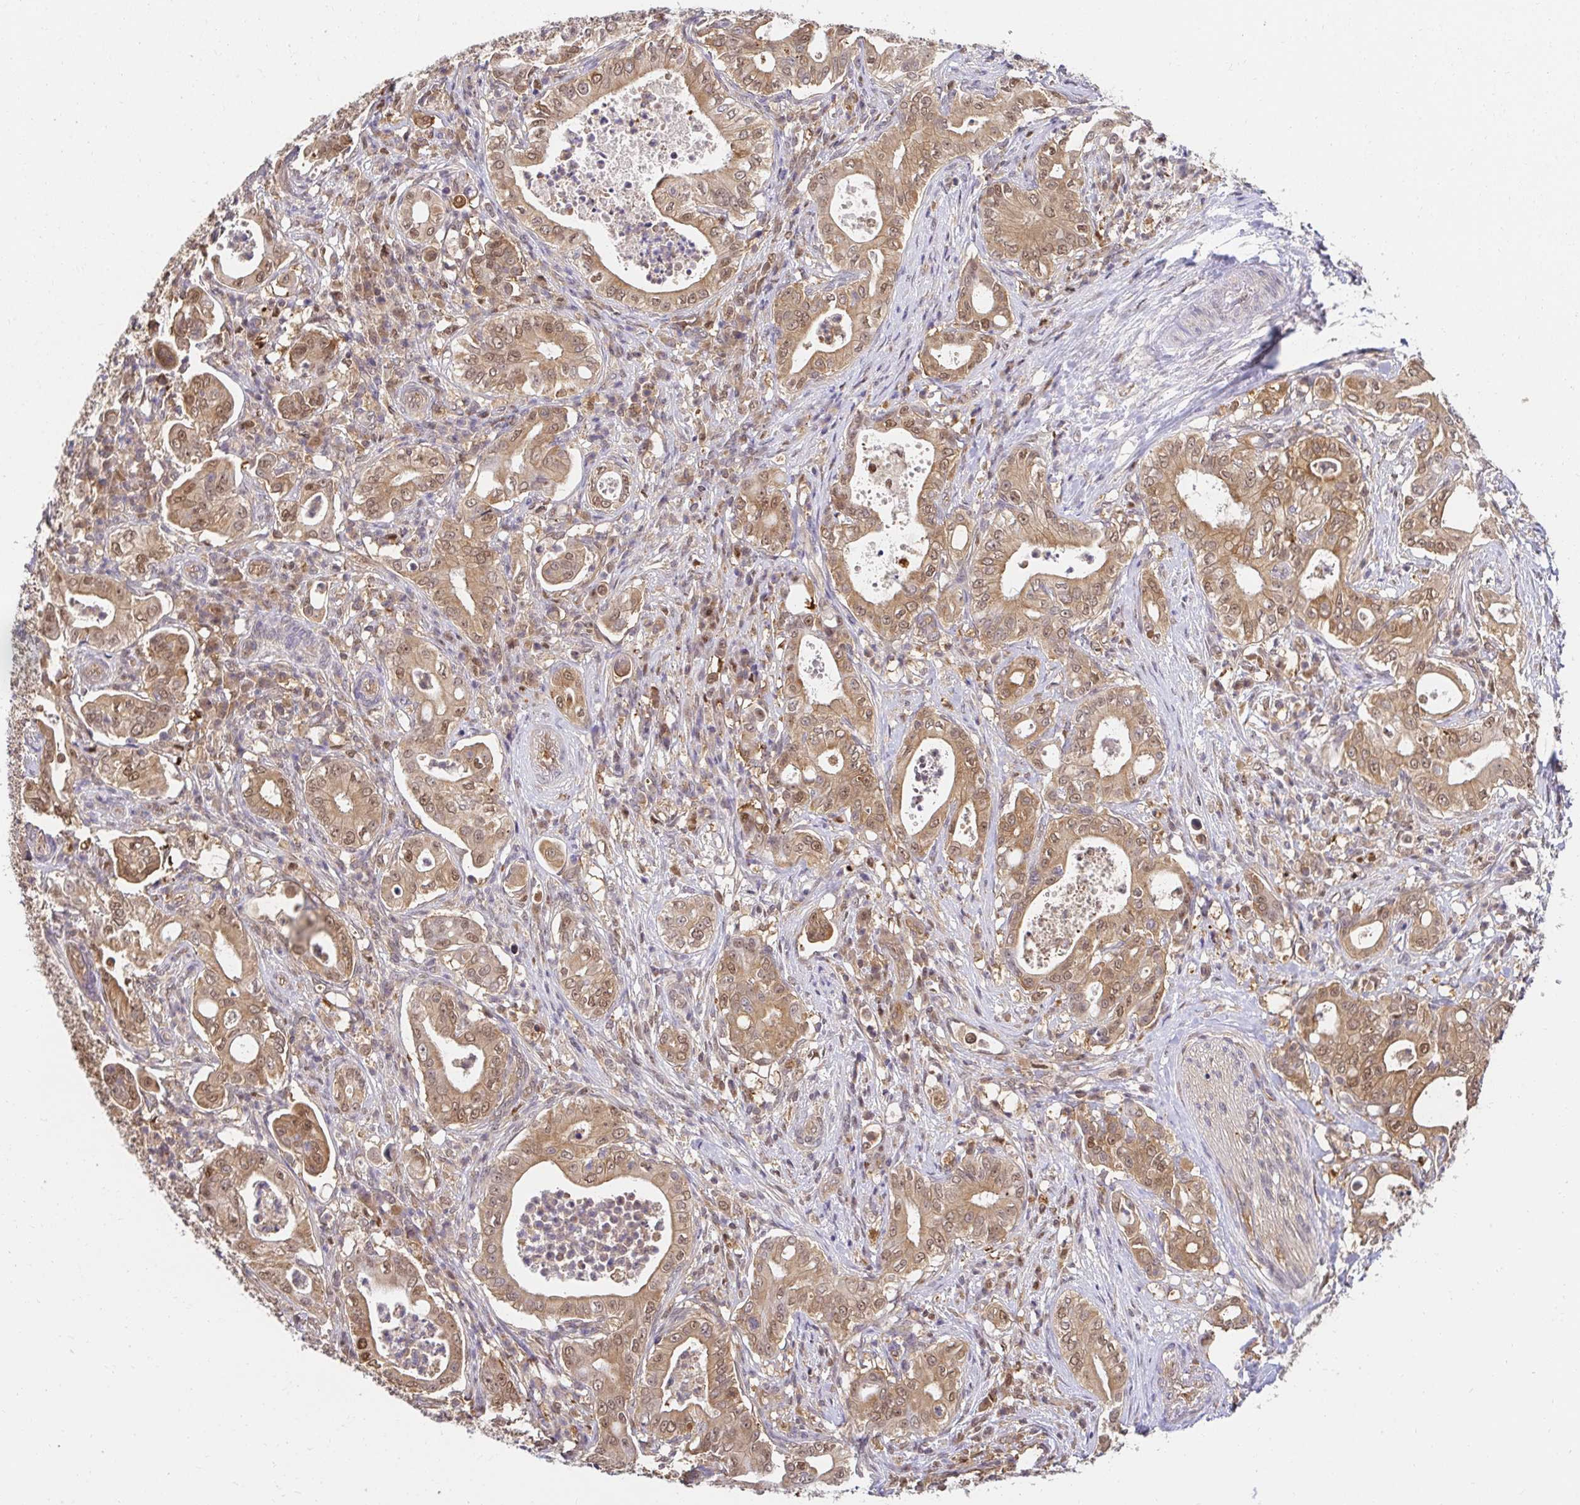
{"staining": {"intensity": "moderate", "quantity": ">75%", "location": "cytoplasmic/membranous,nuclear"}, "tissue": "pancreatic cancer", "cell_type": "Tumor cells", "image_type": "cancer", "snomed": [{"axis": "morphology", "description": "Adenocarcinoma, NOS"}, {"axis": "topography", "description": "Pancreas"}], "caption": "The histopathology image exhibits staining of pancreatic cancer (adenocarcinoma), revealing moderate cytoplasmic/membranous and nuclear protein staining (brown color) within tumor cells.", "gene": "PSMA4", "patient": {"sex": "male", "age": 71}}